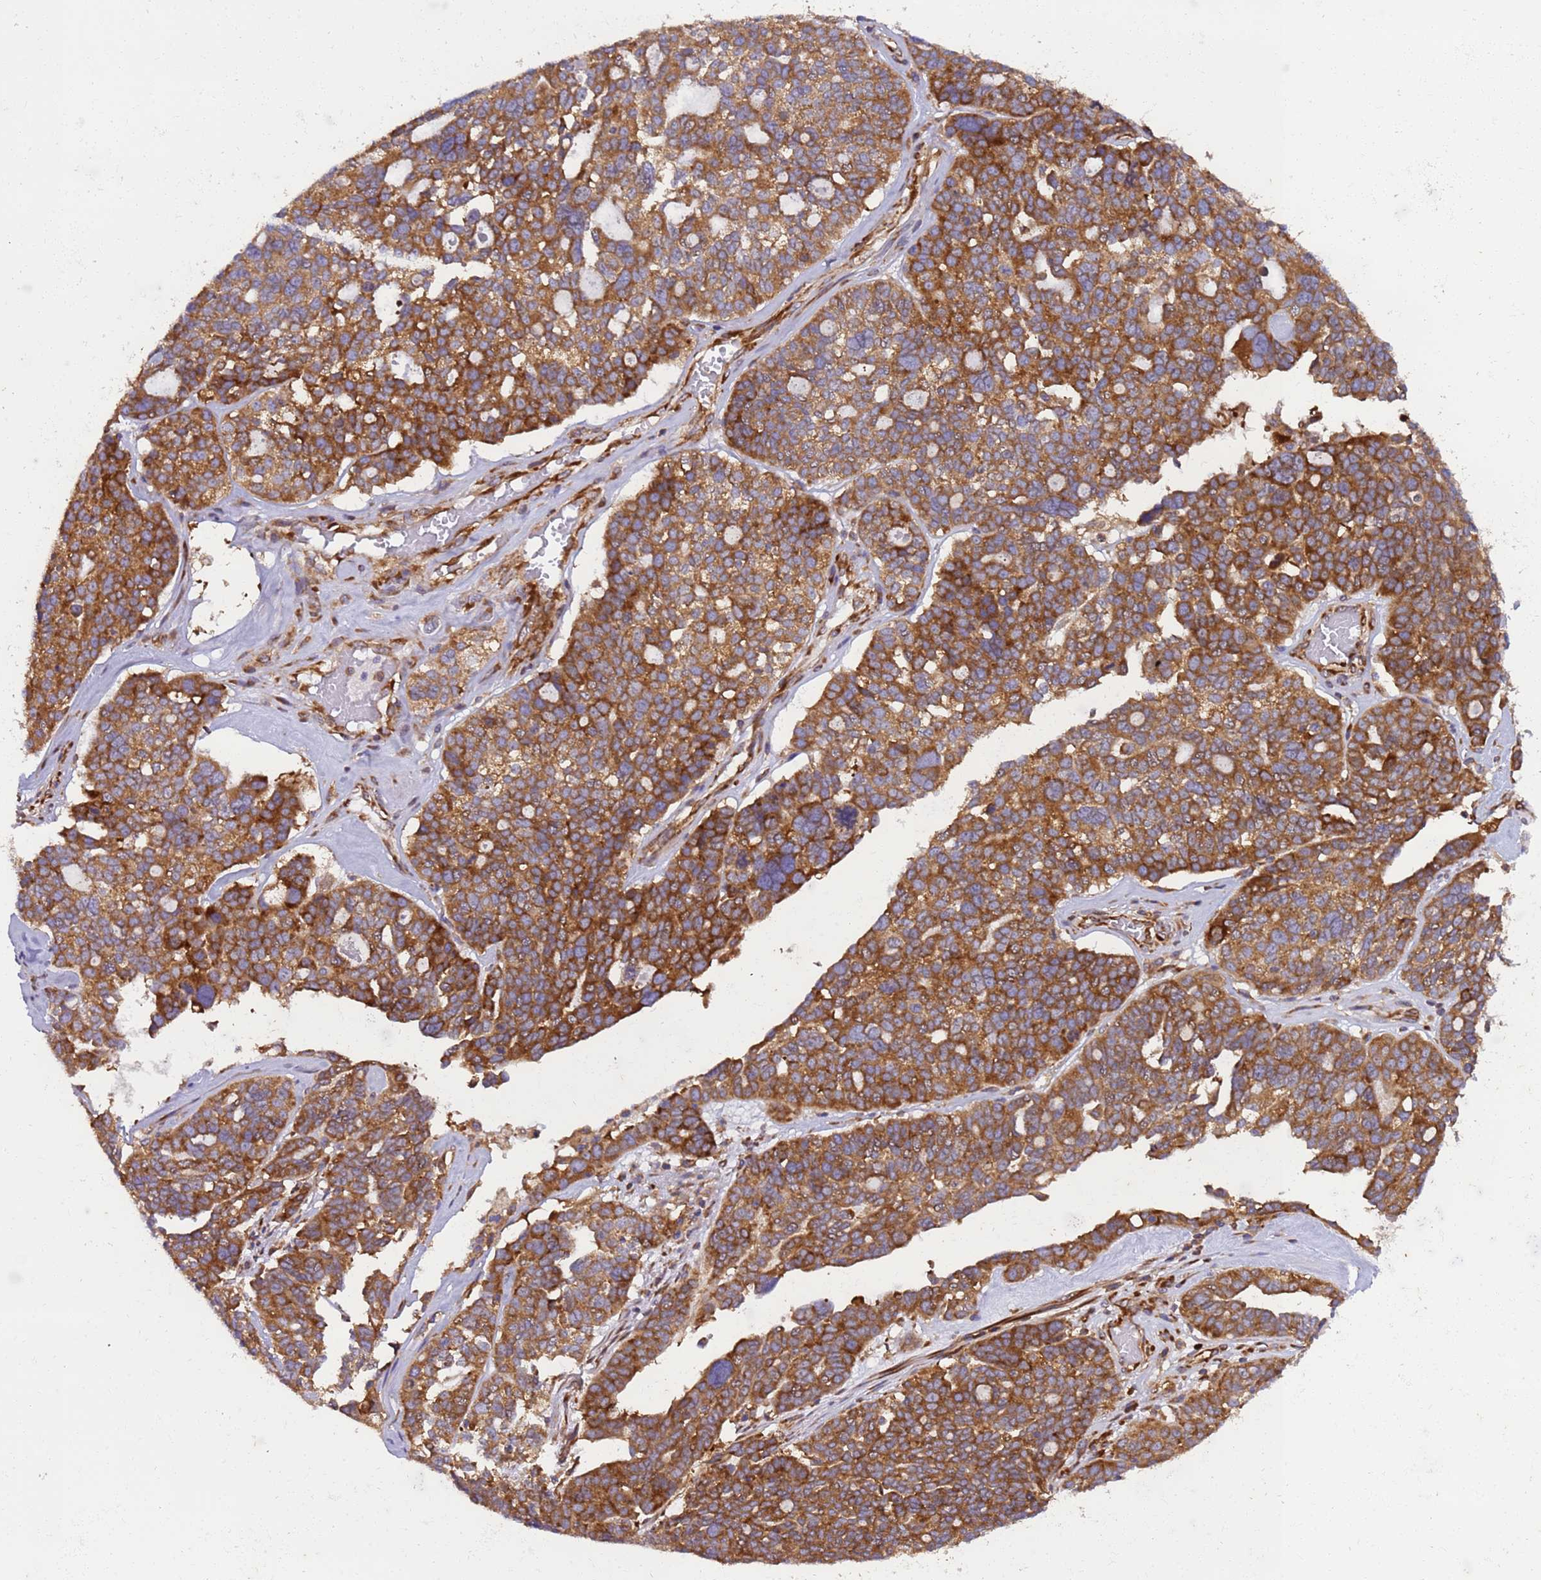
{"staining": {"intensity": "strong", "quantity": ">75%", "location": "cytoplasmic/membranous"}, "tissue": "ovarian cancer", "cell_type": "Tumor cells", "image_type": "cancer", "snomed": [{"axis": "morphology", "description": "Cystadenocarcinoma, serous, NOS"}, {"axis": "topography", "description": "Ovary"}], "caption": "Ovarian cancer (serous cystadenocarcinoma) tissue displays strong cytoplasmic/membranous staining in approximately >75% of tumor cells, visualized by immunohistochemistry.", "gene": "RPL36", "patient": {"sex": "female", "age": 59}}